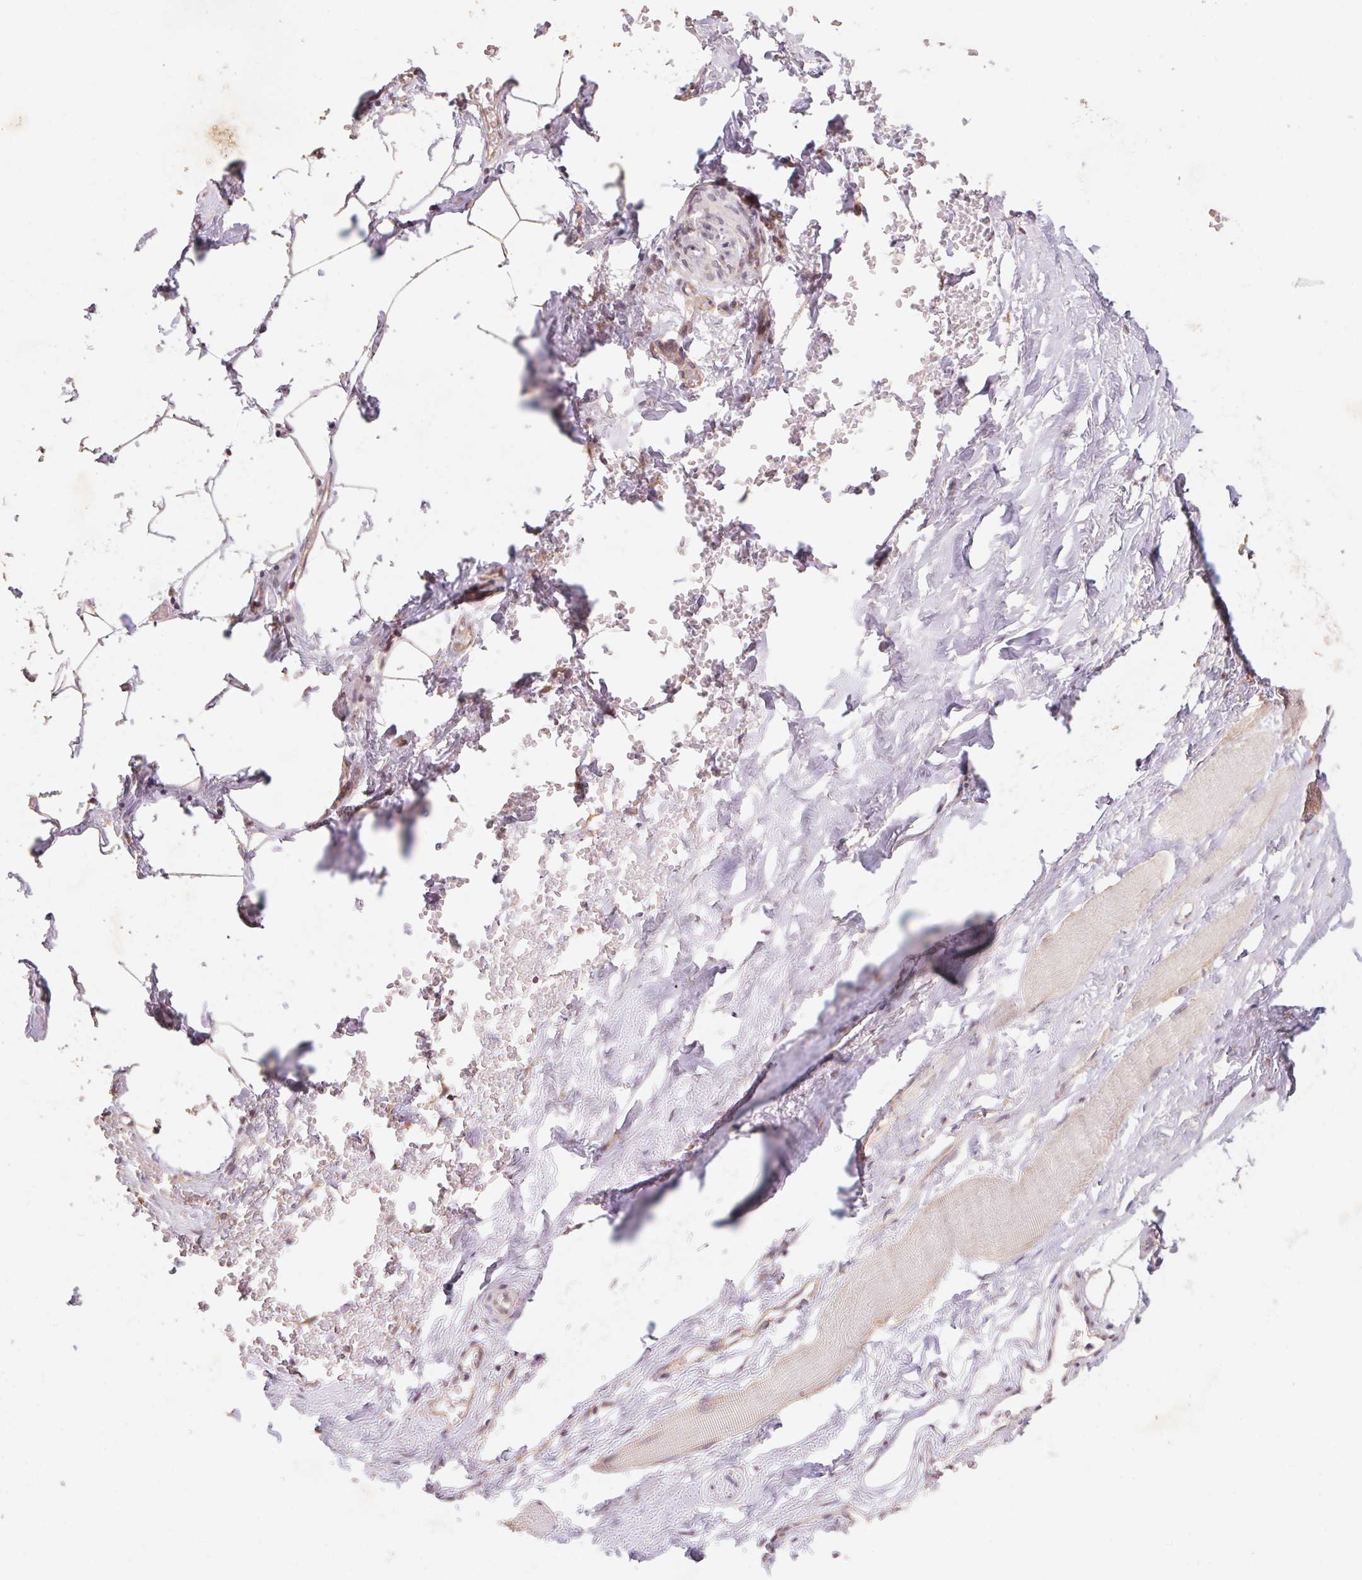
{"staining": {"intensity": "weak", "quantity": "25%-75%", "location": "cytoplasmic/membranous"}, "tissue": "adipose tissue", "cell_type": "Adipocytes", "image_type": "normal", "snomed": [{"axis": "morphology", "description": "Normal tissue, NOS"}, {"axis": "topography", "description": "Prostate"}, {"axis": "topography", "description": "Peripheral nerve tissue"}], "caption": "The photomicrograph reveals a brown stain indicating the presence of a protein in the cytoplasmic/membranous of adipocytes in adipose tissue. The staining was performed using DAB (3,3'-diaminobenzidine) to visualize the protein expression in brown, while the nuclei were stained in blue with hematoxylin (Magnification: 20x).", "gene": "RPL27A", "patient": {"sex": "male", "age": 55}}